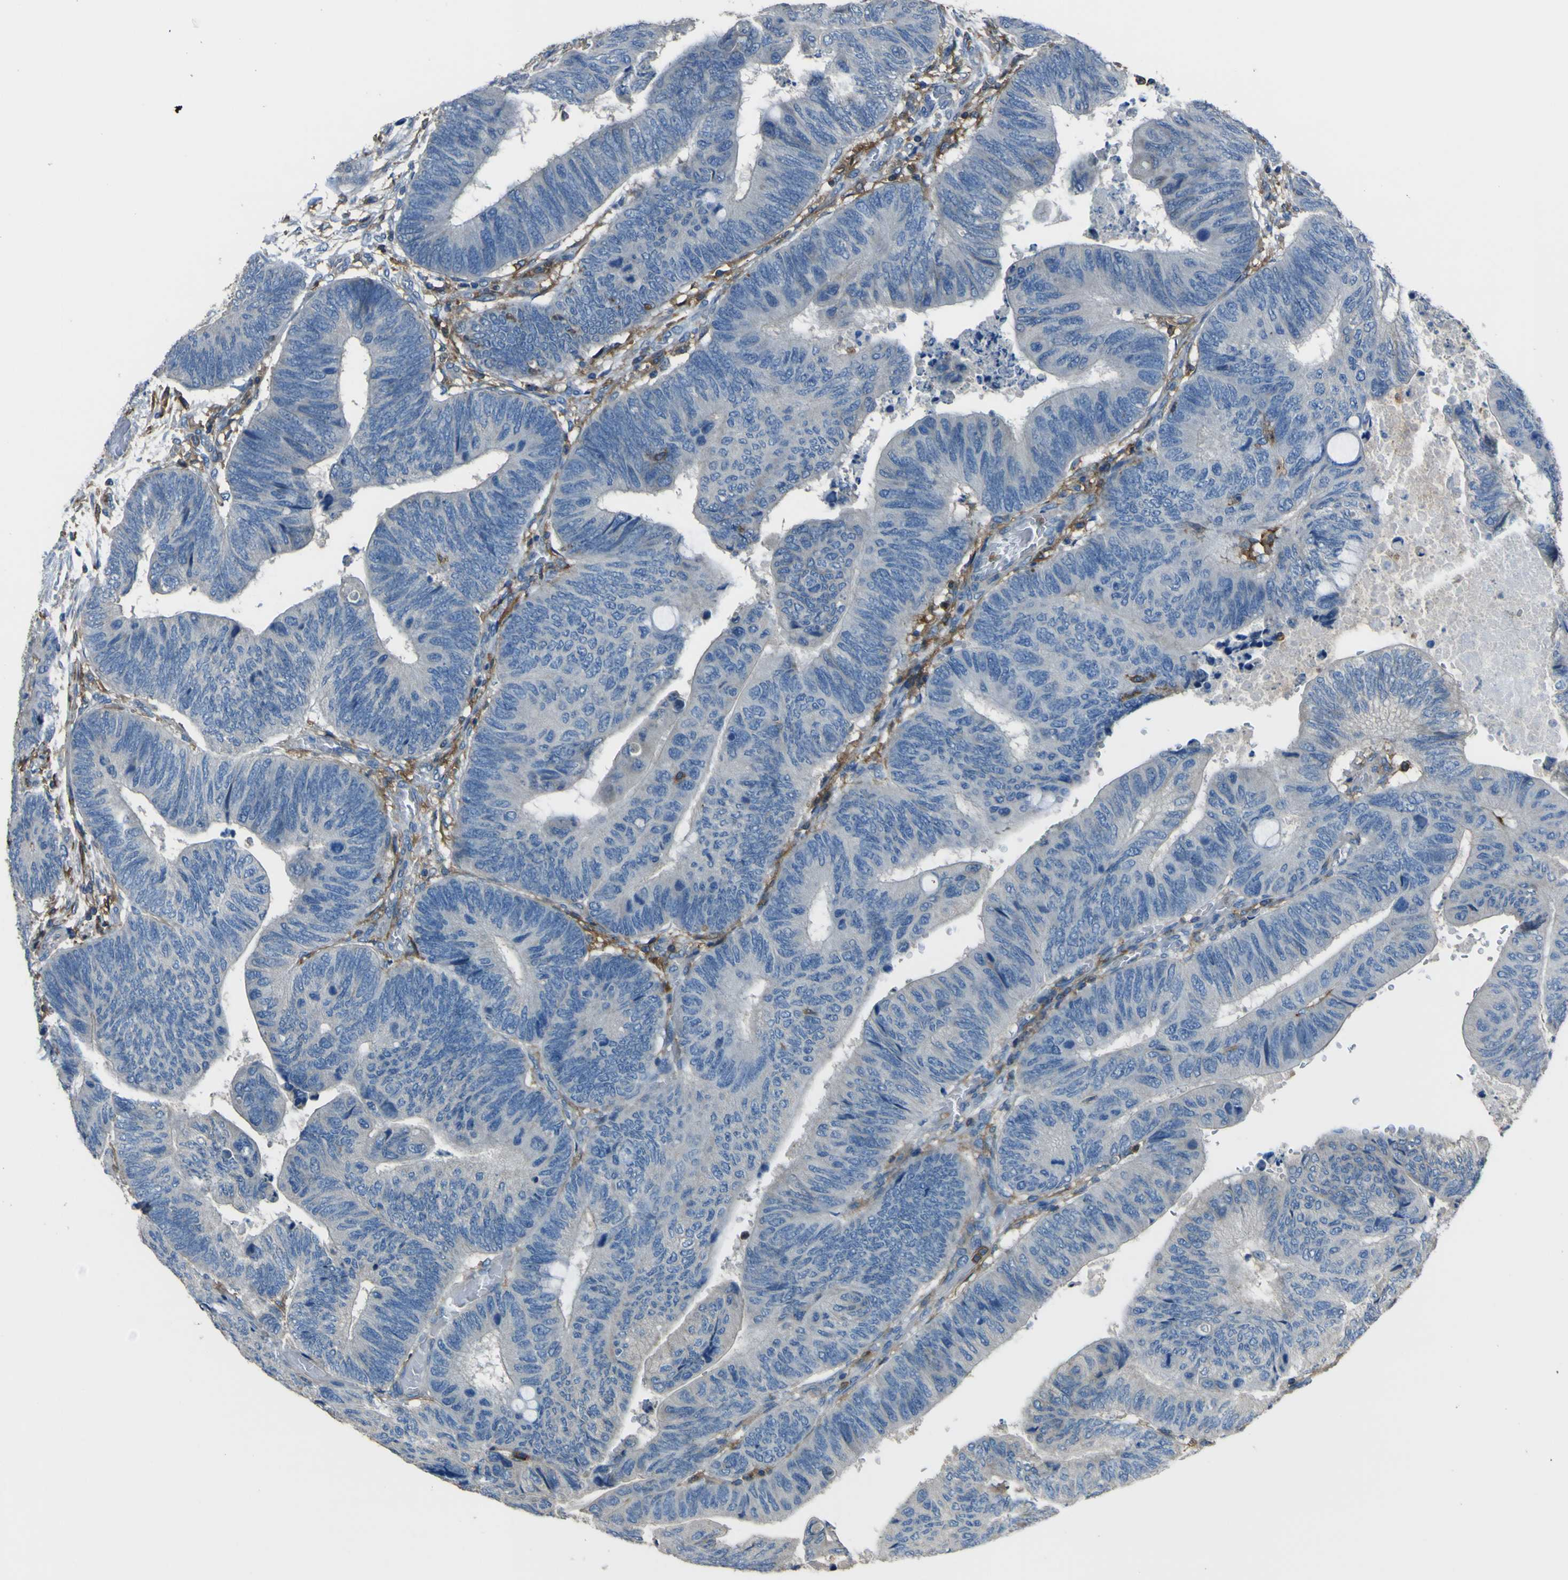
{"staining": {"intensity": "negative", "quantity": "none", "location": "none"}, "tissue": "colorectal cancer", "cell_type": "Tumor cells", "image_type": "cancer", "snomed": [{"axis": "morphology", "description": "Normal tissue, NOS"}, {"axis": "morphology", "description": "Adenocarcinoma, NOS"}, {"axis": "topography", "description": "Rectum"}, {"axis": "topography", "description": "Peripheral nerve tissue"}], "caption": "This is an IHC micrograph of adenocarcinoma (colorectal). There is no positivity in tumor cells.", "gene": "LAIR1", "patient": {"sex": "male", "age": 92}}